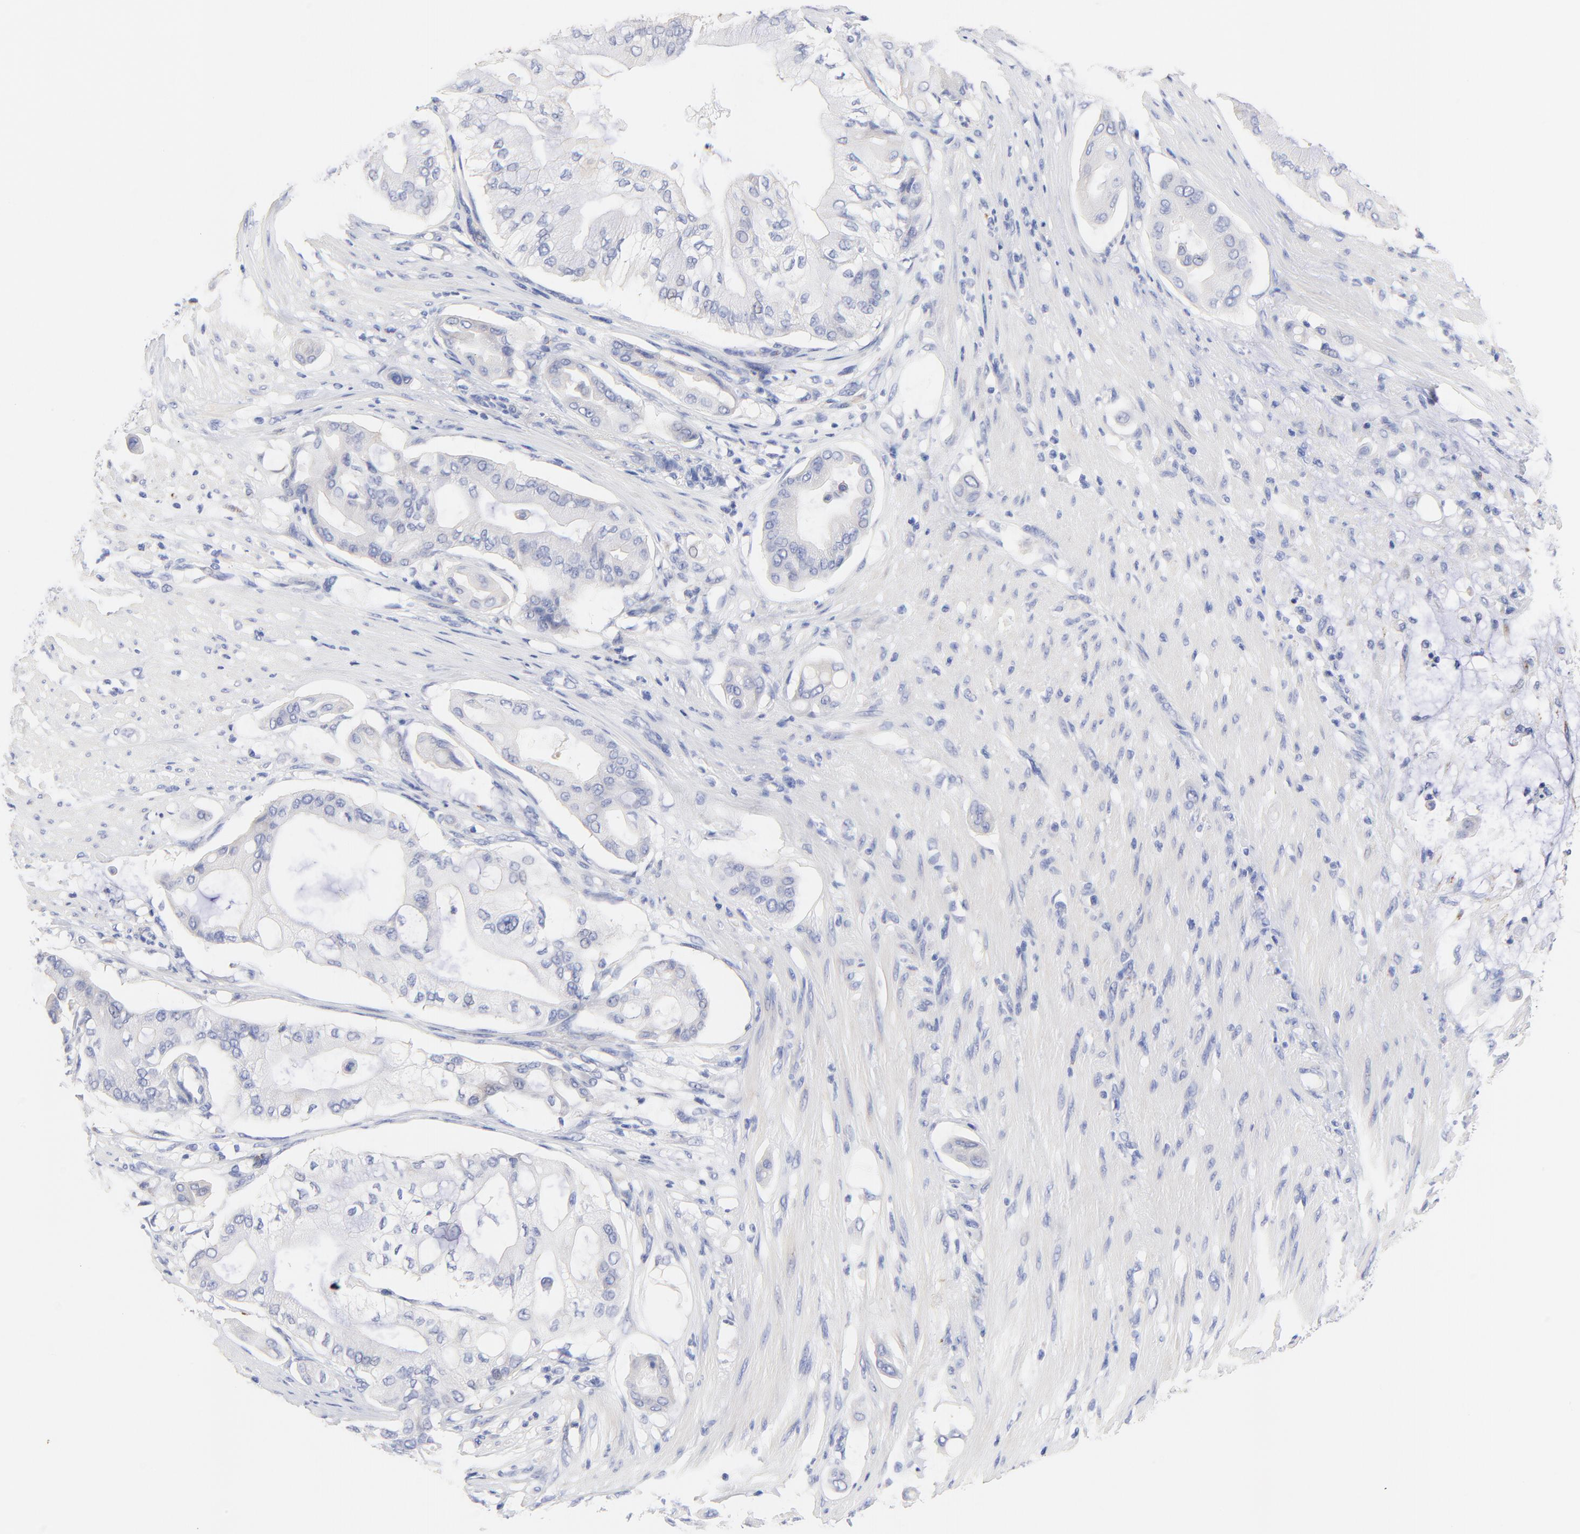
{"staining": {"intensity": "negative", "quantity": "none", "location": "none"}, "tissue": "pancreatic cancer", "cell_type": "Tumor cells", "image_type": "cancer", "snomed": [{"axis": "morphology", "description": "Adenocarcinoma, NOS"}, {"axis": "morphology", "description": "Adenocarcinoma, metastatic, NOS"}, {"axis": "topography", "description": "Lymph node"}, {"axis": "topography", "description": "Pancreas"}, {"axis": "topography", "description": "Duodenum"}], "caption": "Immunohistochemistry (IHC) image of human pancreatic cancer (metastatic adenocarcinoma) stained for a protein (brown), which shows no staining in tumor cells.", "gene": "FBXO10", "patient": {"sex": "female", "age": 64}}